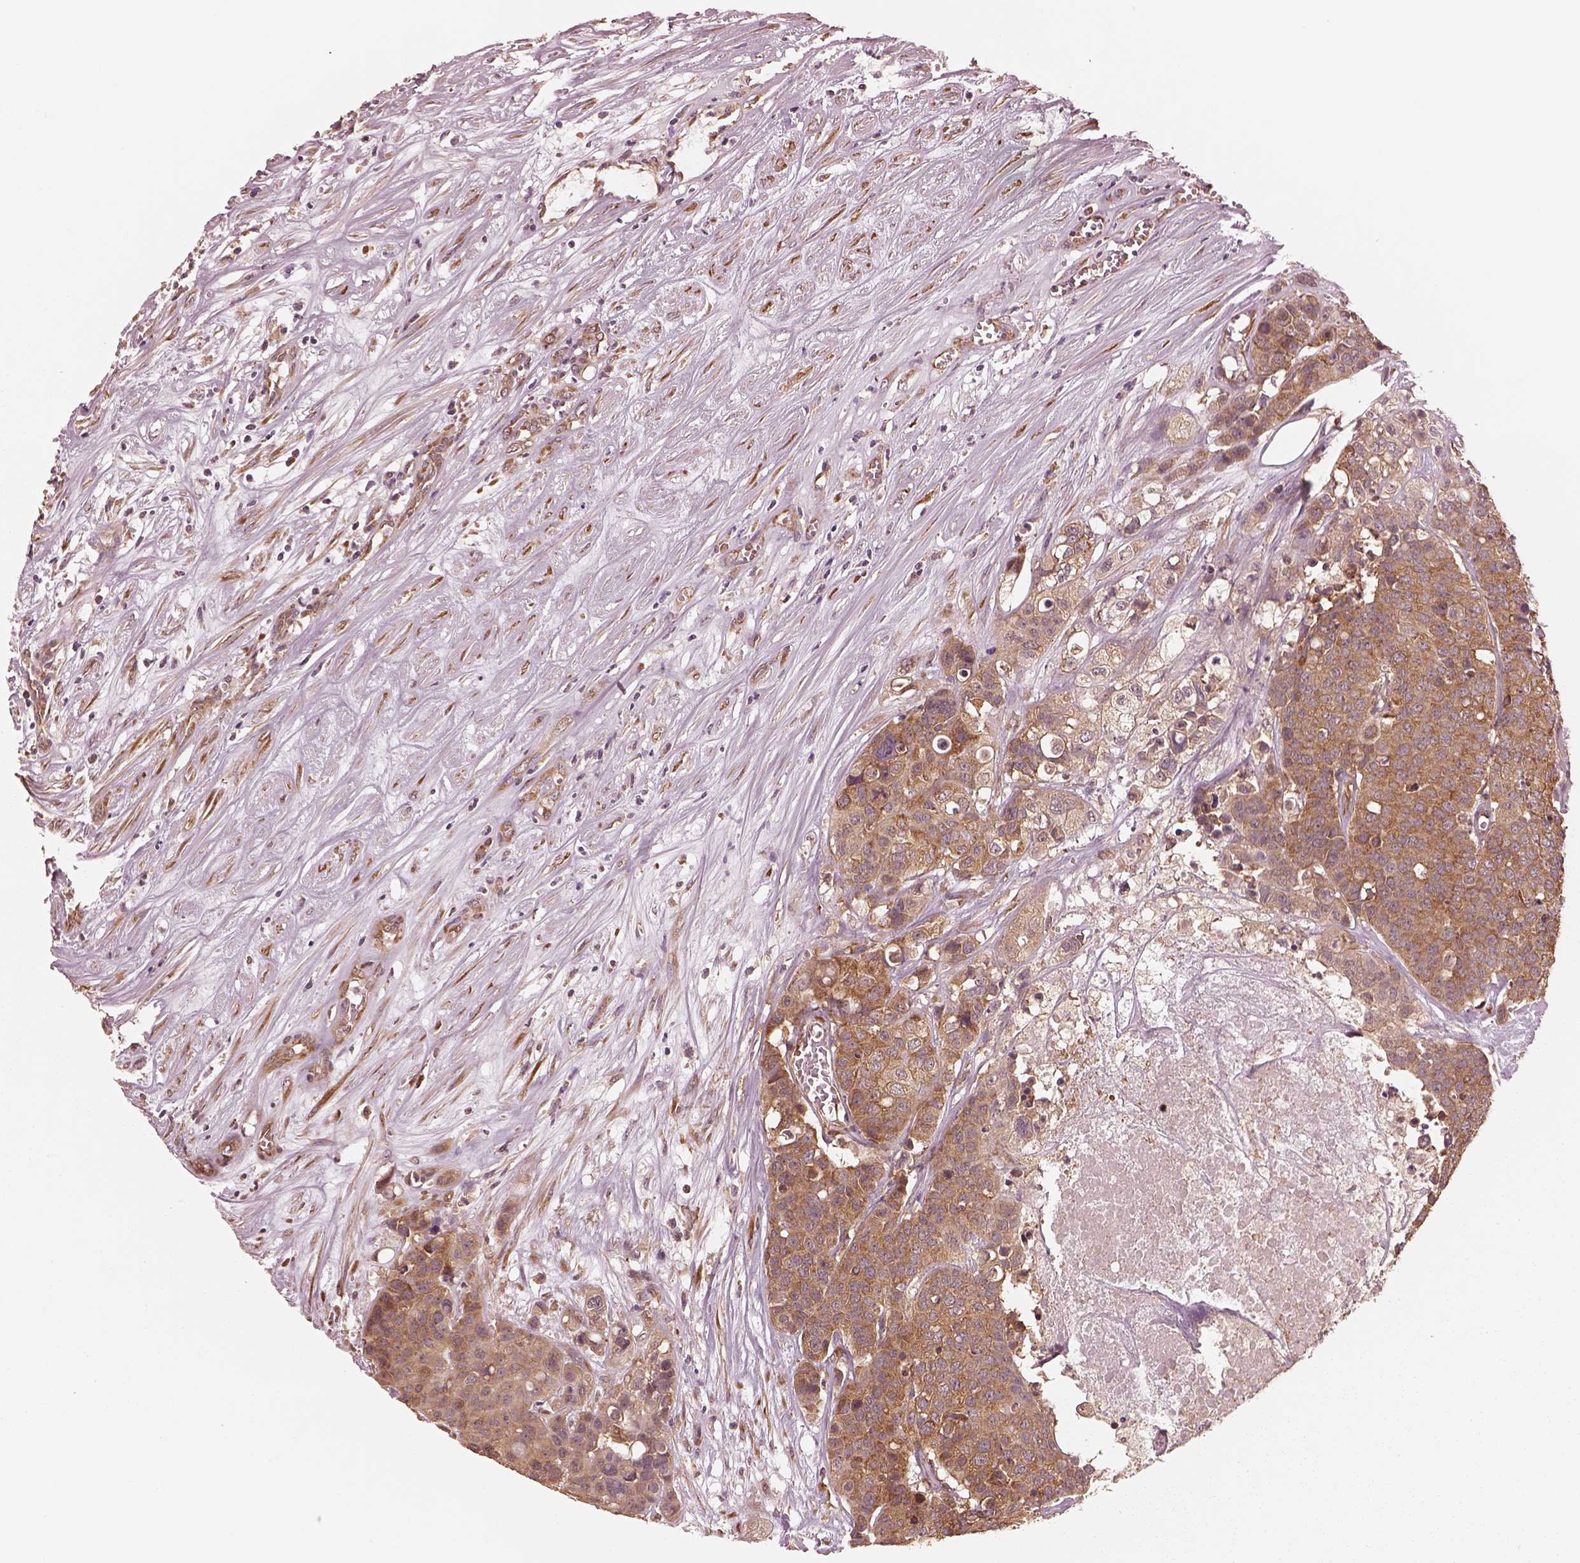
{"staining": {"intensity": "moderate", "quantity": ">75%", "location": "cytoplasmic/membranous"}, "tissue": "carcinoid", "cell_type": "Tumor cells", "image_type": "cancer", "snomed": [{"axis": "morphology", "description": "Carcinoid, malignant, NOS"}, {"axis": "topography", "description": "Colon"}], "caption": "Immunohistochemical staining of malignant carcinoid displays medium levels of moderate cytoplasmic/membranous protein expression in approximately >75% of tumor cells. The protein of interest is shown in brown color, while the nuclei are stained blue.", "gene": "RPS5", "patient": {"sex": "male", "age": 81}}